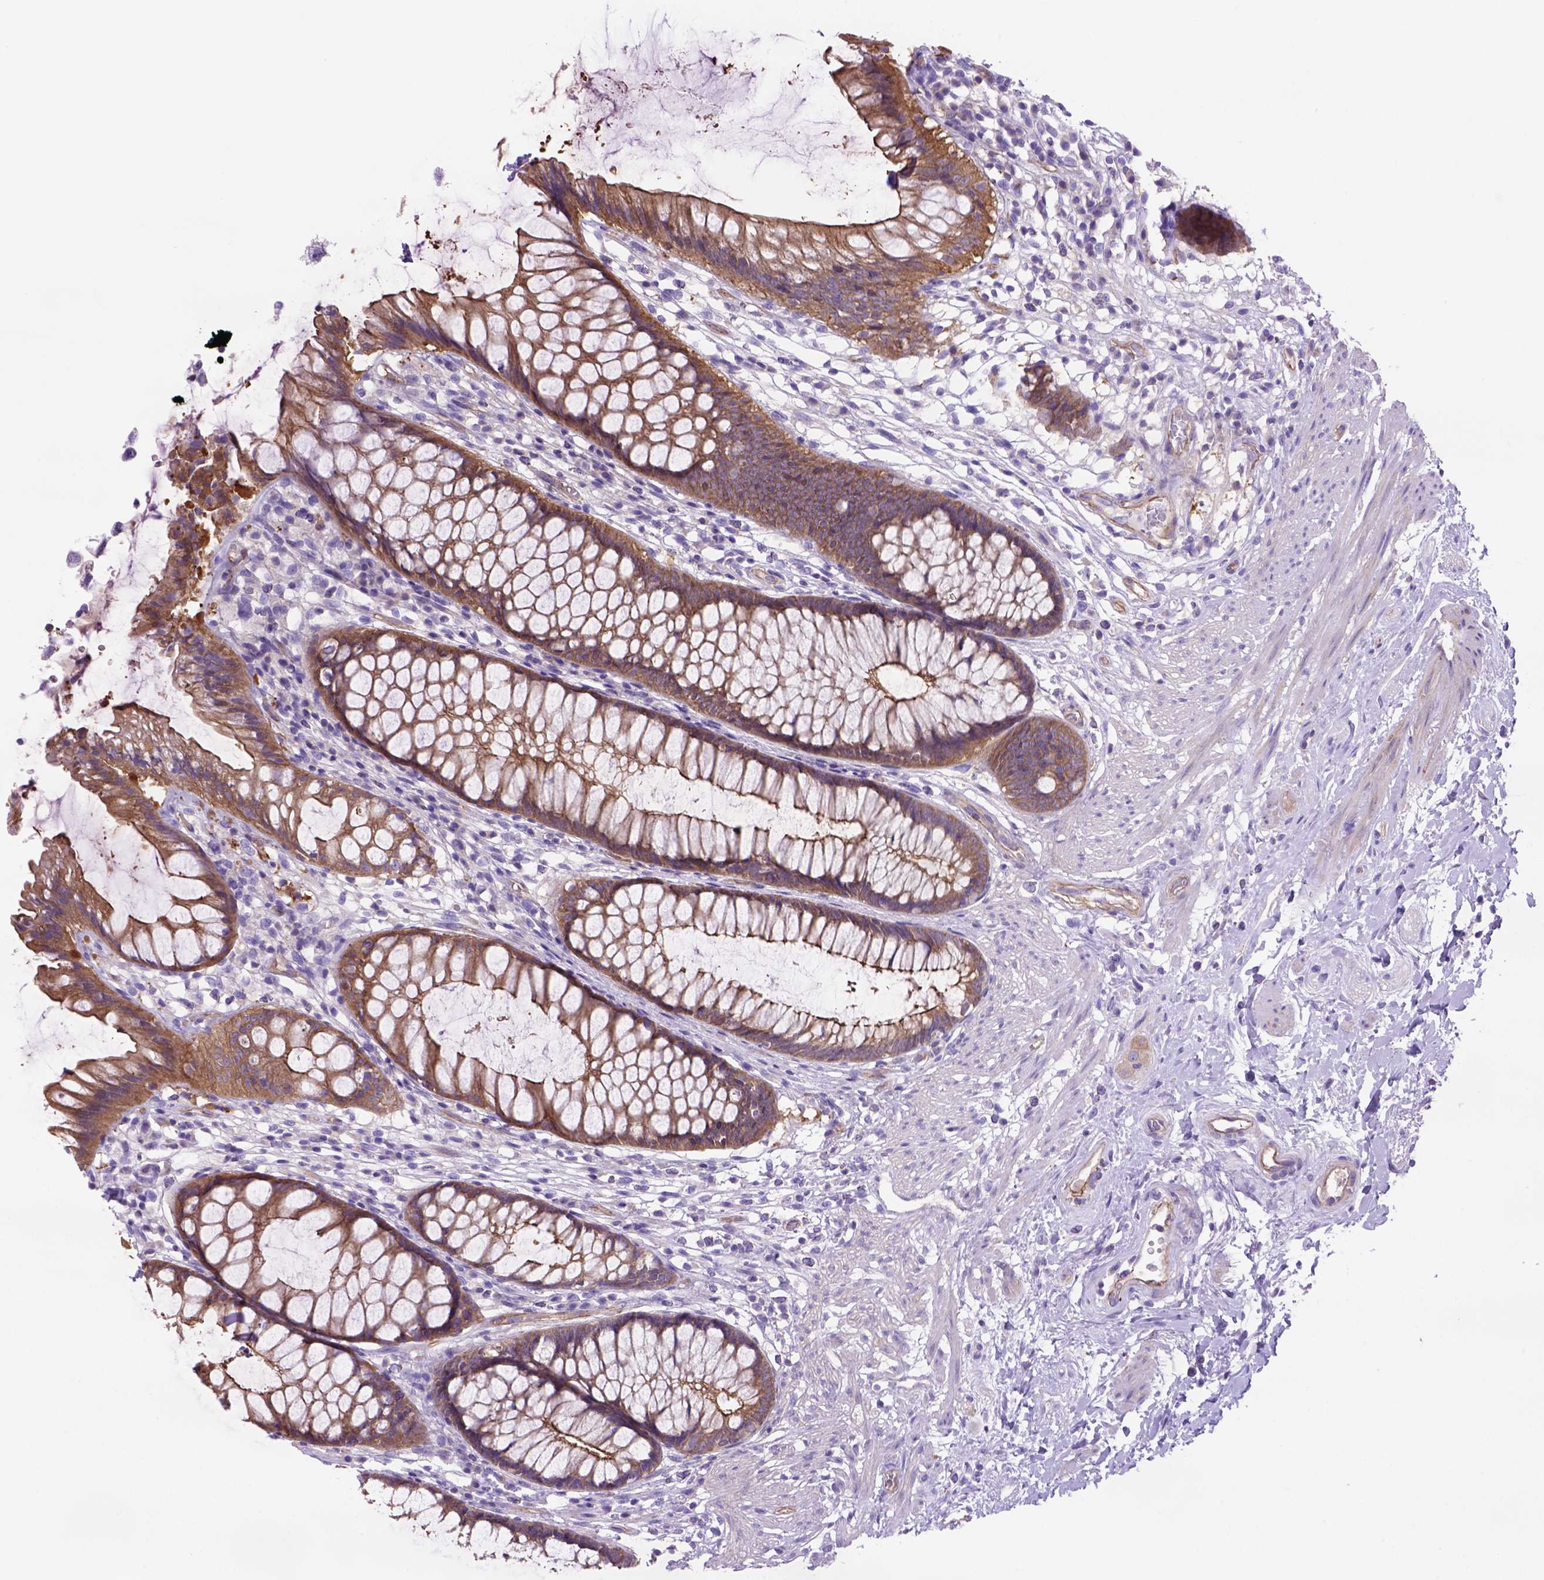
{"staining": {"intensity": "strong", "quantity": ">75%", "location": "cytoplasmic/membranous"}, "tissue": "rectum", "cell_type": "Glandular cells", "image_type": "normal", "snomed": [{"axis": "morphology", "description": "Normal tissue, NOS"}, {"axis": "topography", "description": "Smooth muscle"}, {"axis": "topography", "description": "Rectum"}], "caption": "Immunohistochemistry (IHC) of normal human rectum demonstrates high levels of strong cytoplasmic/membranous staining in approximately >75% of glandular cells. (Stains: DAB (3,3'-diaminobenzidine) in brown, nuclei in blue, Microscopy: brightfield microscopy at high magnification).", "gene": "PEX12", "patient": {"sex": "male", "age": 53}}